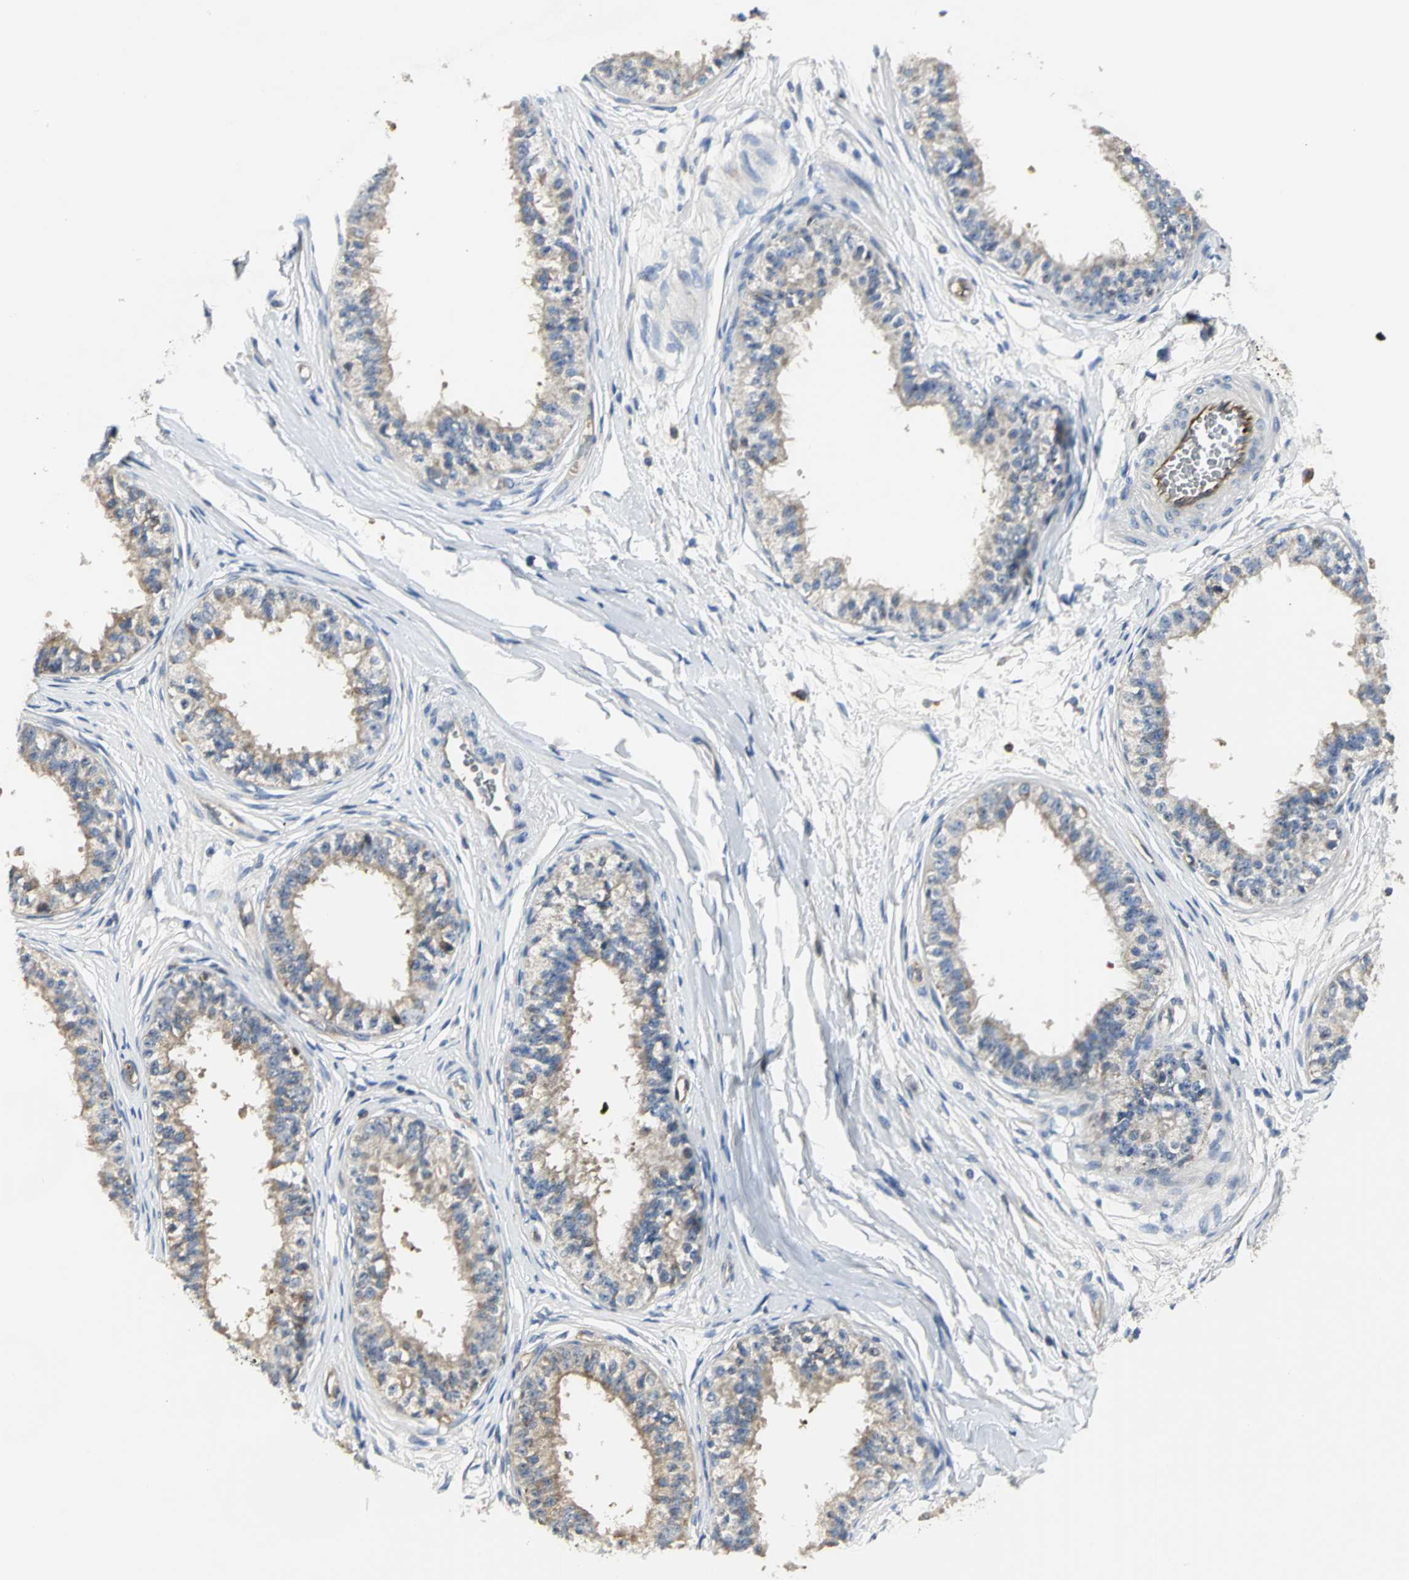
{"staining": {"intensity": "moderate", "quantity": ">75%", "location": "cytoplasmic/membranous"}, "tissue": "epididymis", "cell_type": "Glandular cells", "image_type": "normal", "snomed": [{"axis": "morphology", "description": "Normal tissue, NOS"}, {"axis": "morphology", "description": "Adenocarcinoma, metastatic, NOS"}, {"axis": "topography", "description": "Testis"}, {"axis": "topography", "description": "Epididymis"}], "caption": "Protein staining demonstrates moderate cytoplasmic/membranous staining in about >75% of glandular cells in normal epididymis.", "gene": "CHRNB1", "patient": {"sex": "male", "age": 26}}